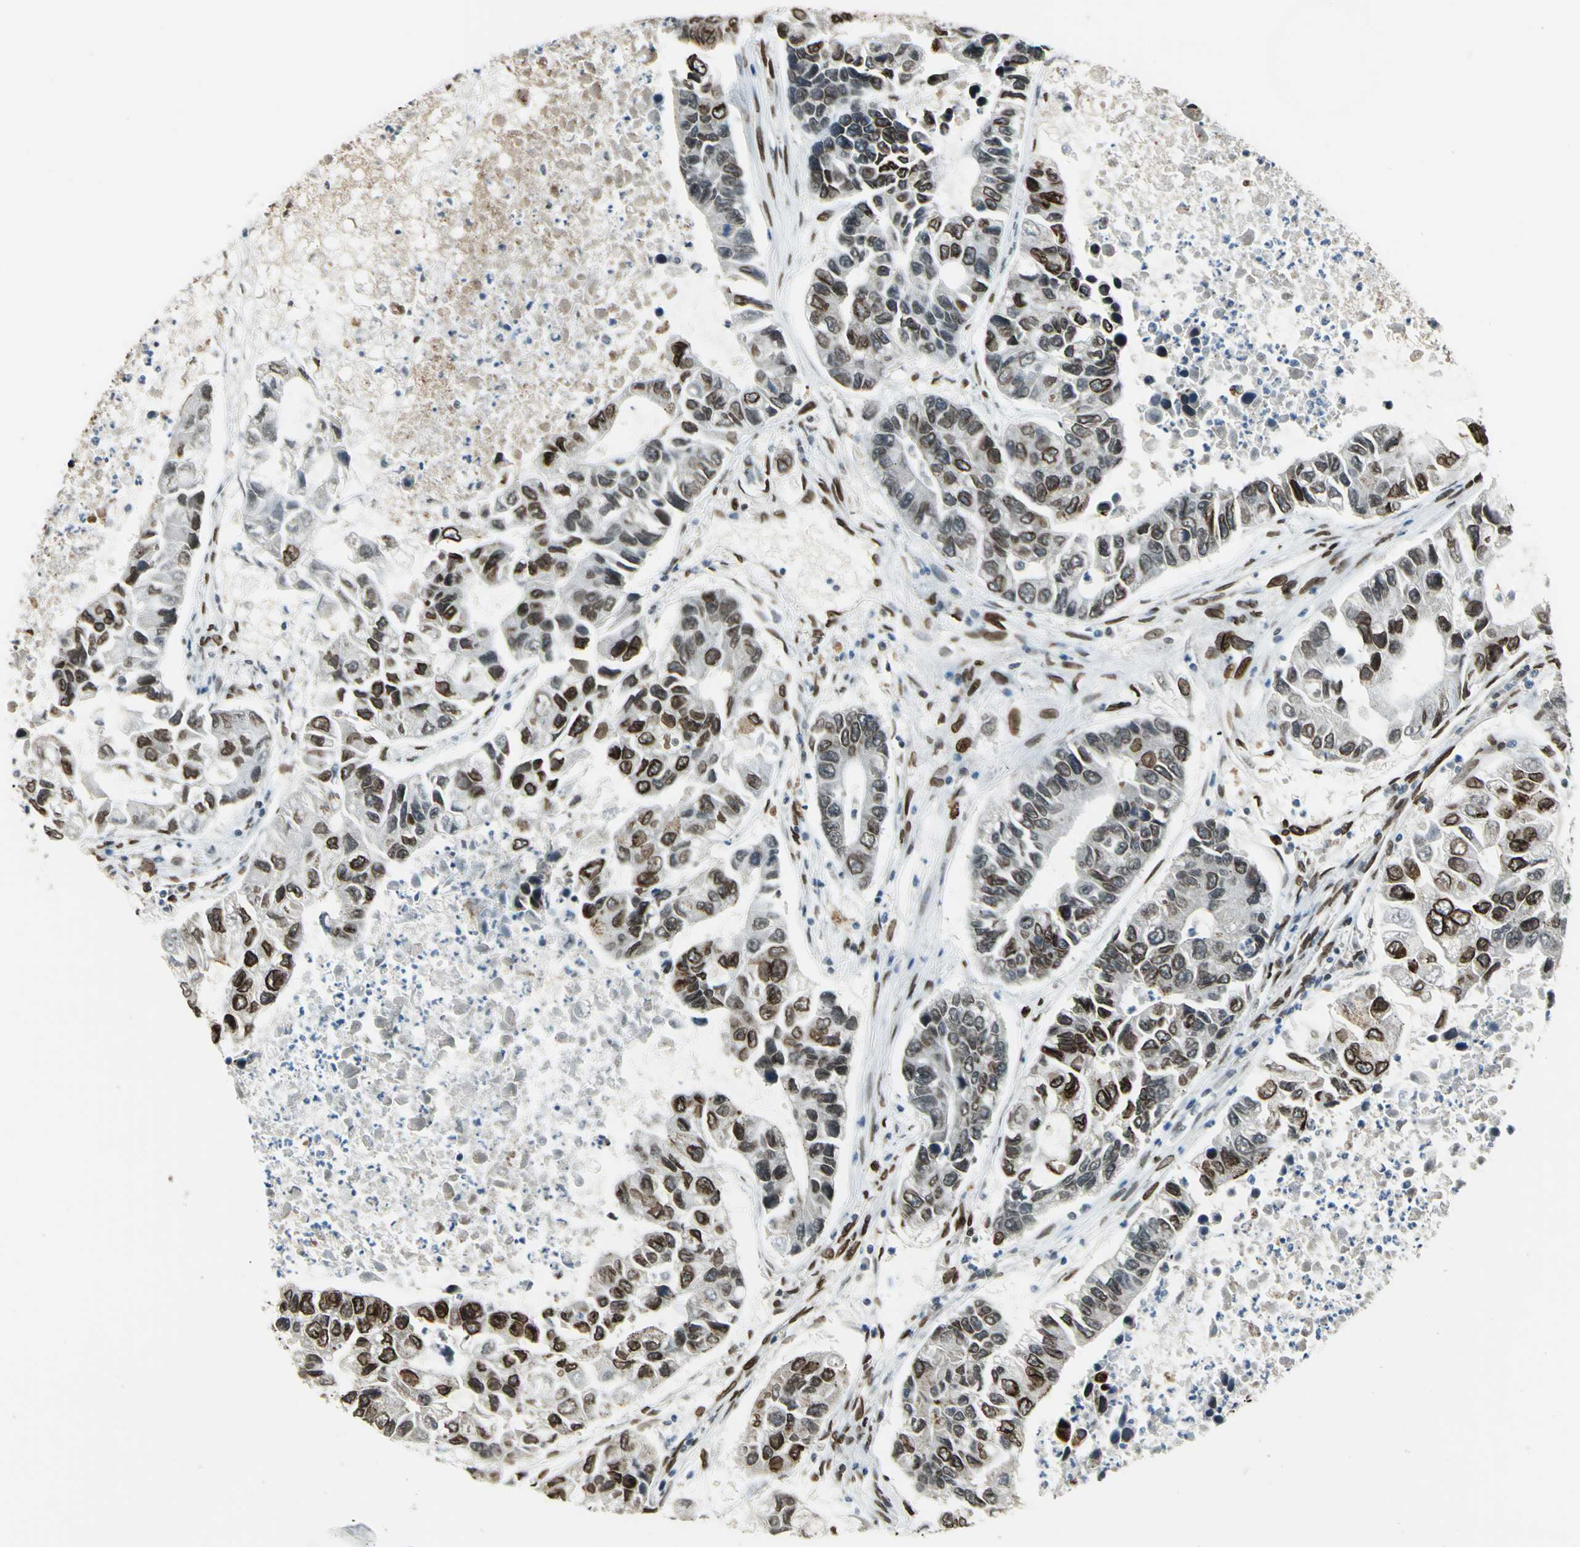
{"staining": {"intensity": "strong", "quantity": ">75%", "location": "cytoplasmic/membranous,nuclear"}, "tissue": "lung cancer", "cell_type": "Tumor cells", "image_type": "cancer", "snomed": [{"axis": "morphology", "description": "Adenocarcinoma, NOS"}, {"axis": "topography", "description": "Lung"}], "caption": "Protein expression analysis of adenocarcinoma (lung) displays strong cytoplasmic/membranous and nuclear positivity in approximately >75% of tumor cells.", "gene": "ISY1", "patient": {"sex": "female", "age": 51}}